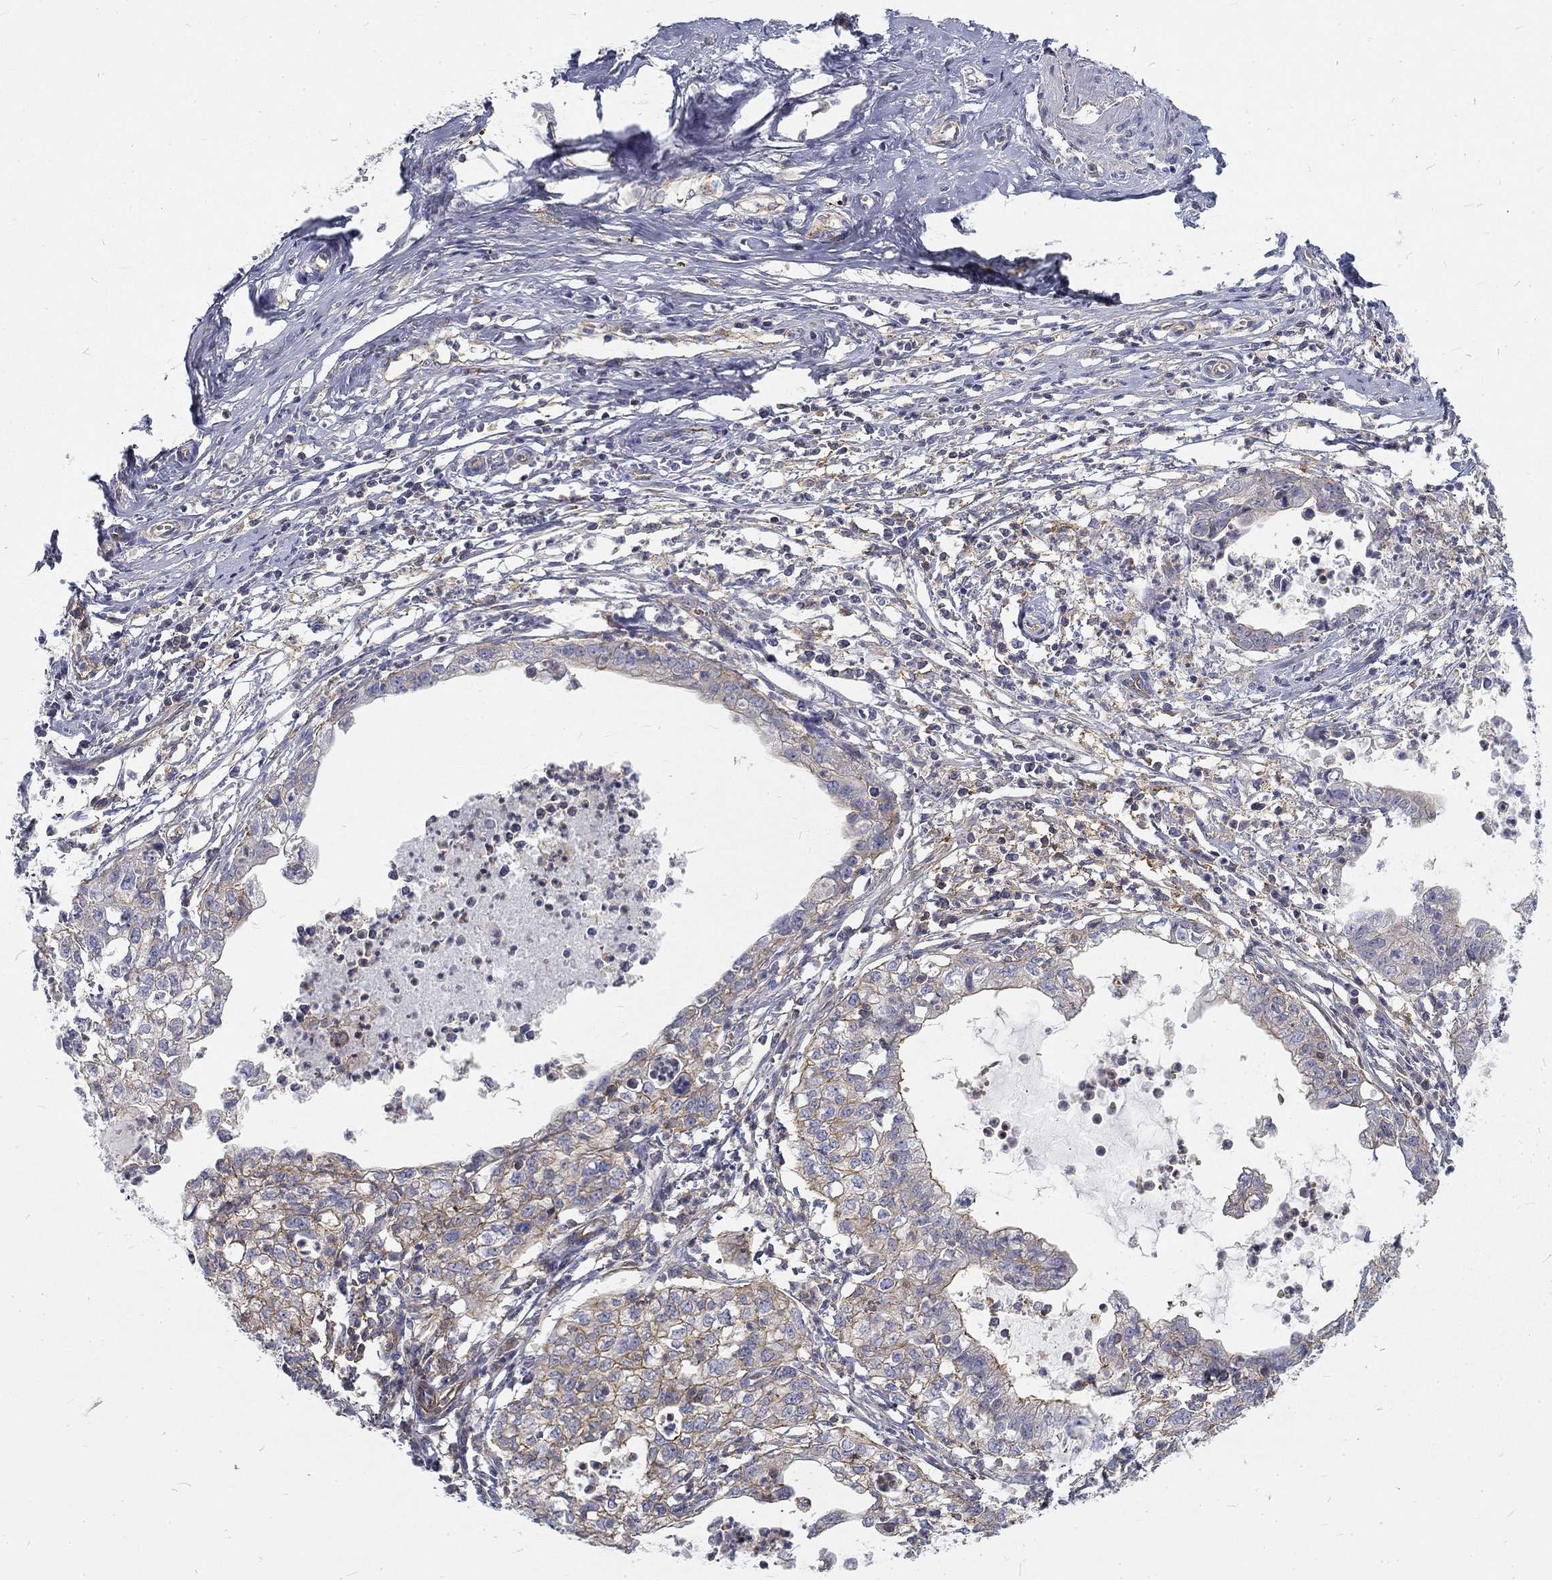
{"staining": {"intensity": "moderate", "quantity": "<25%", "location": "cytoplasmic/membranous"}, "tissue": "cervical cancer", "cell_type": "Tumor cells", "image_type": "cancer", "snomed": [{"axis": "morphology", "description": "Normal tissue, NOS"}, {"axis": "morphology", "description": "Adenocarcinoma, NOS"}, {"axis": "topography", "description": "Cervix"}], "caption": "Adenocarcinoma (cervical) stained with immunohistochemistry shows moderate cytoplasmic/membranous positivity in approximately <25% of tumor cells.", "gene": "MTMR11", "patient": {"sex": "female", "age": 38}}